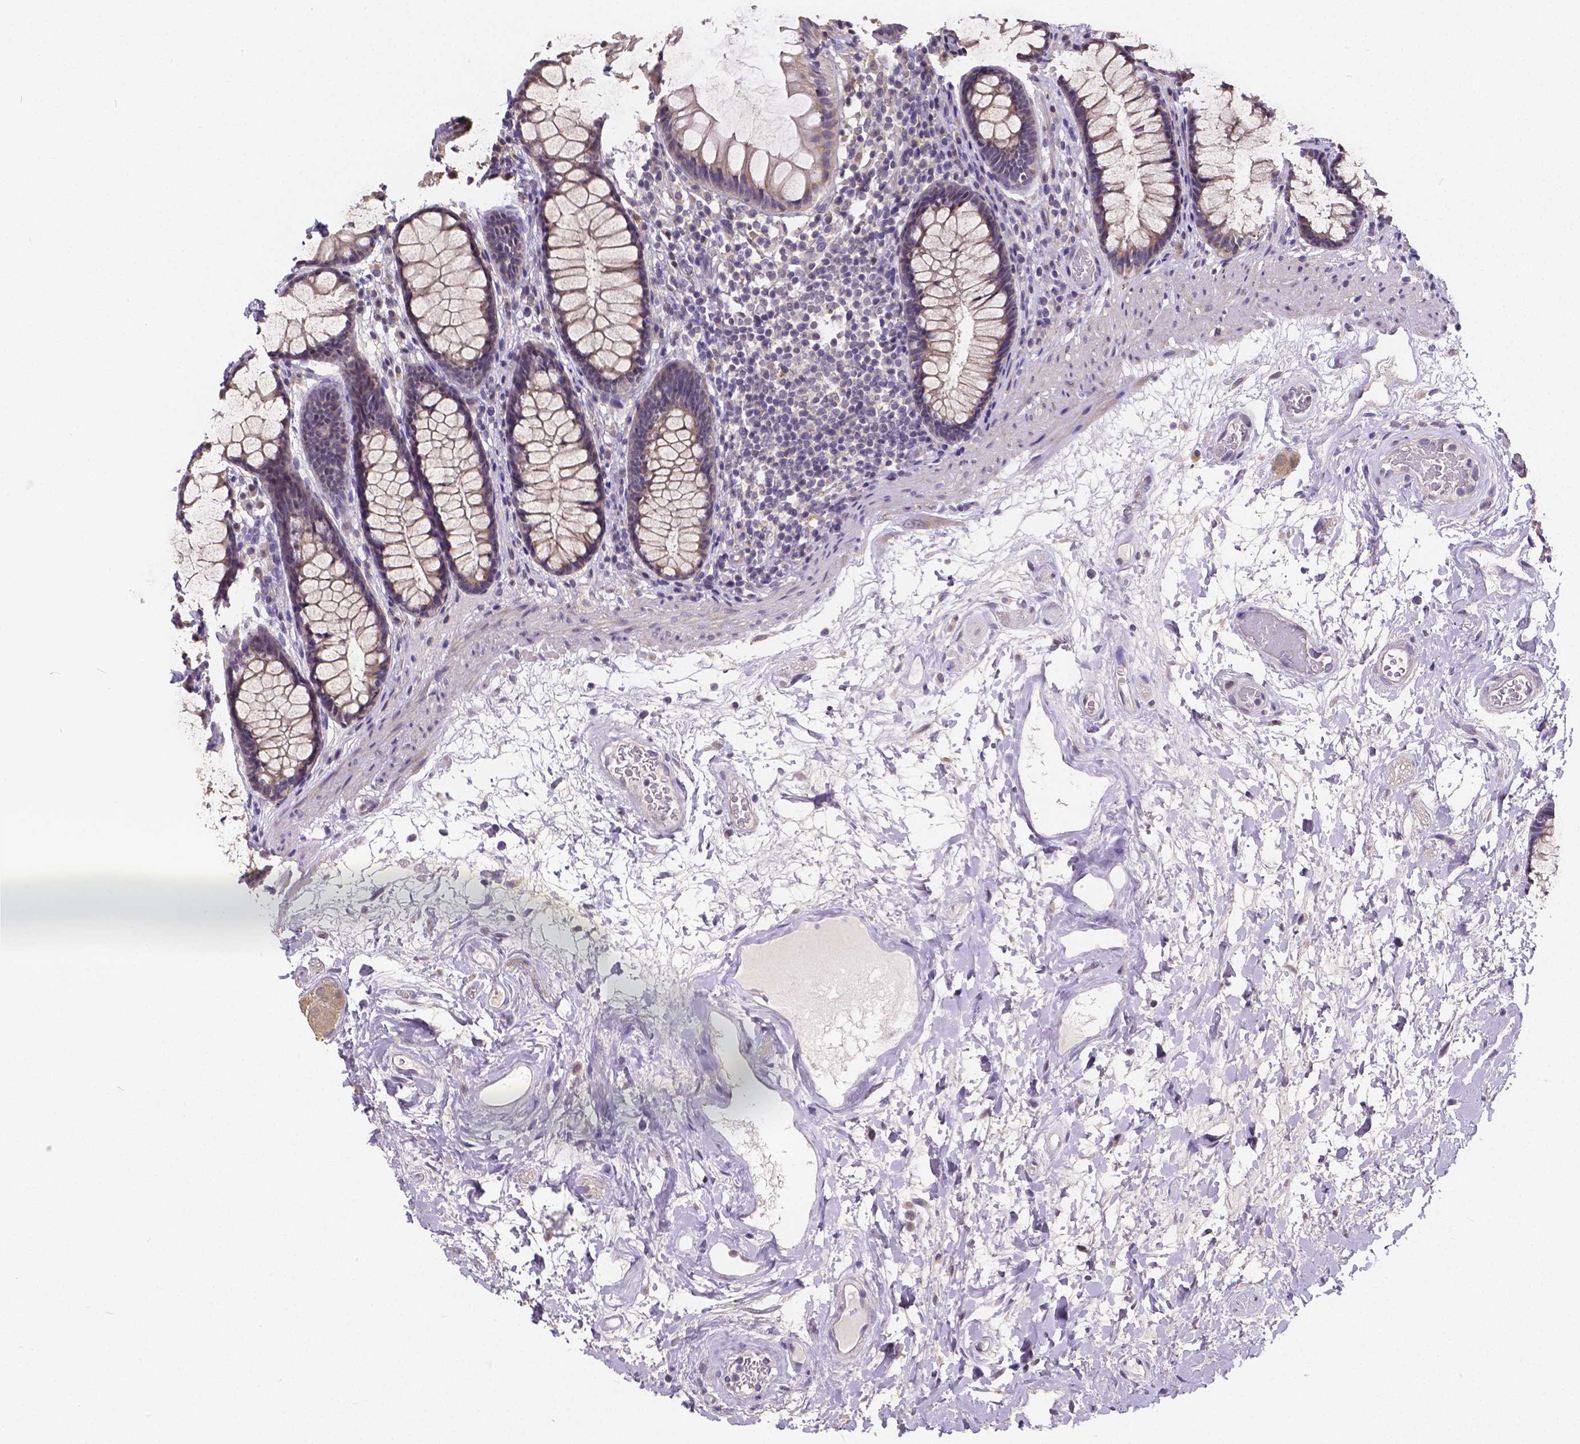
{"staining": {"intensity": "weak", "quantity": "<25%", "location": "cytoplasmic/membranous"}, "tissue": "rectum", "cell_type": "Glandular cells", "image_type": "normal", "snomed": [{"axis": "morphology", "description": "Normal tissue, NOS"}, {"axis": "topography", "description": "Rectum"}], "caption": "Immunohistochemistry (IHC) histopathology image of normal human rectum stained for a protein (brown), which shows no positivity in glandular cells.", "gene": "CTNNA2", "patient": {"sex": "male", "age": 72}}